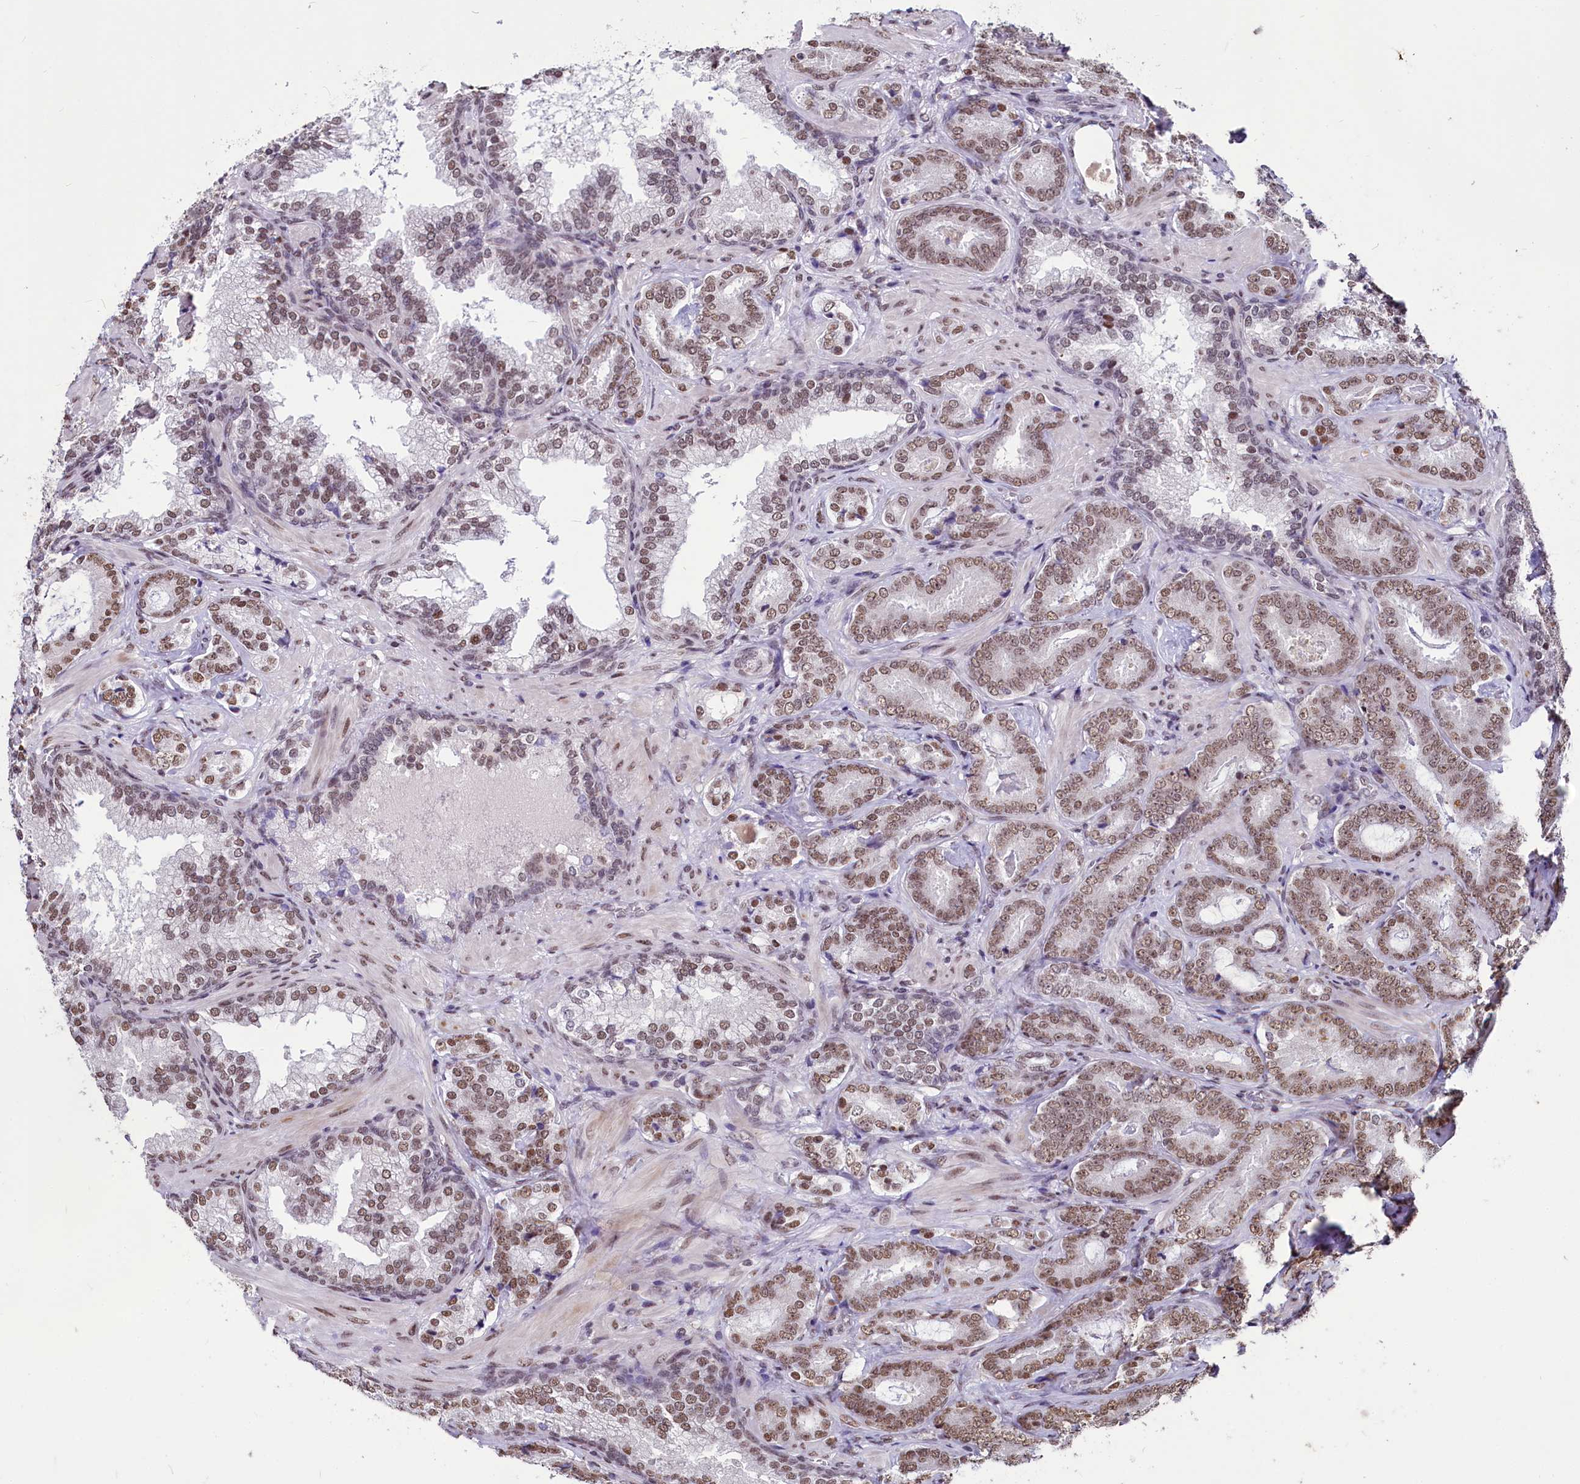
{"staining": {"intensity": "moderate", "quantity": ">75%", "location": "nuclear"}, "tissue": "prostate cancer", "cell_type": "Tumor cells", "image_type": "cancer", "snomed": [{"axis": "morphology", "description": "Adenocarcinoma, Low grade"}, {"axis": "topography", "description": "Prostate"}], "caption": "Immunohistochemistry (IHC) image of prostate cancer stained for a protein (brown), which reveals medium levels of moderate nuclear positivity in approximately >75% of tumor cells.", "gene": "PARPBP", "patient": {"sex": "male", "age": 60}}